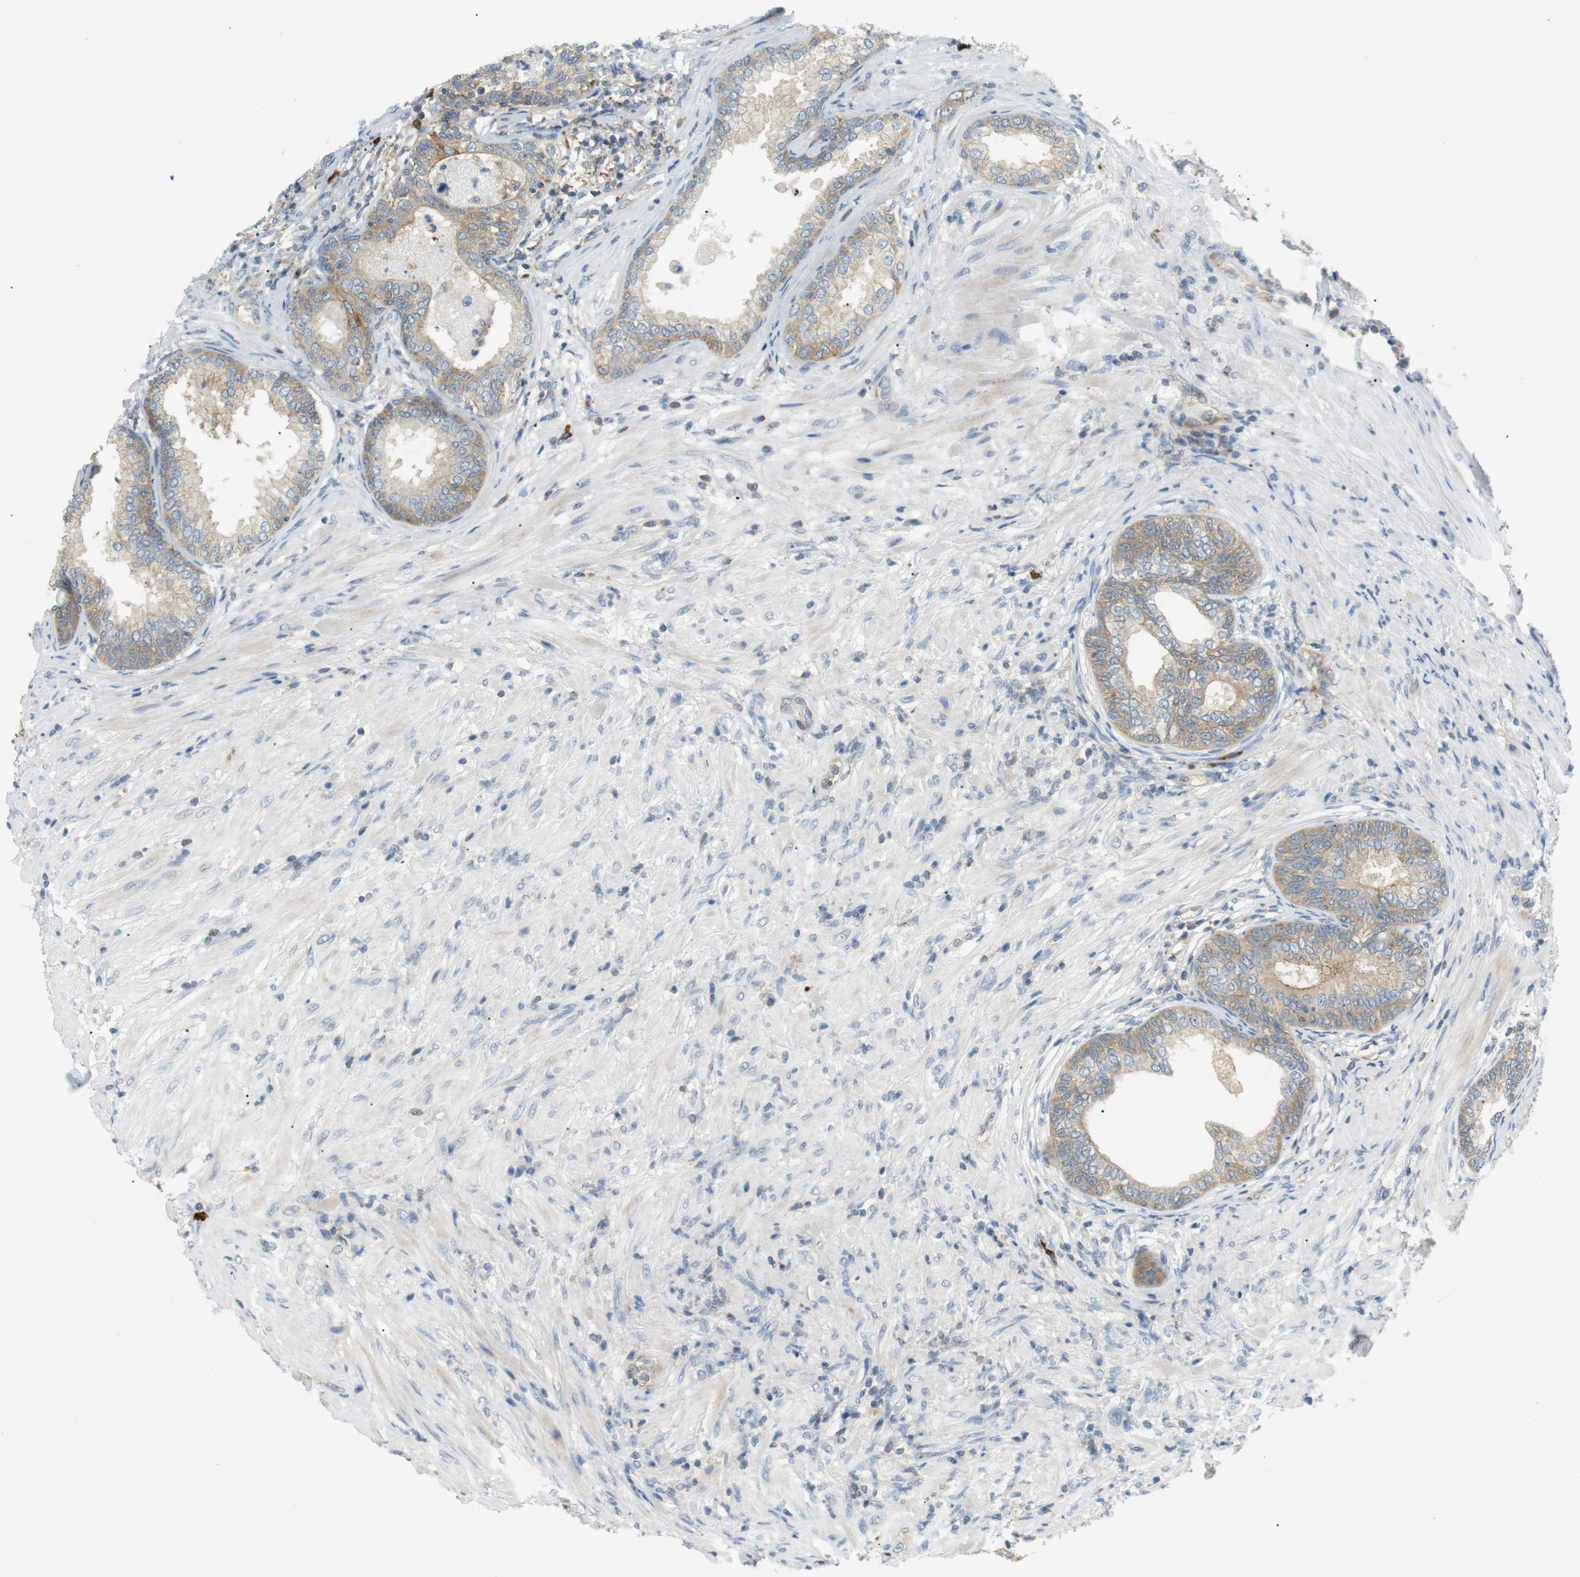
{"staining": {"intensity": "weak", "quantity": ">75%", "location": "cytoplasmic/membranous"}, "tissue": "prostate", "cell_type": "Glandular cells", "image_type": "normal", "snomed": [{"axis": "morphology", "description": "Normal tissue, NOS"}, {"axis": "topography", "description": "Prostate"}], "caption": "Glandular cells reveal weak cytoplasmic/membranous expression in about >75% of cells in normal prostate.", "gene": "TMEM200A", "patient": {"sex": "male", "age": 76}}